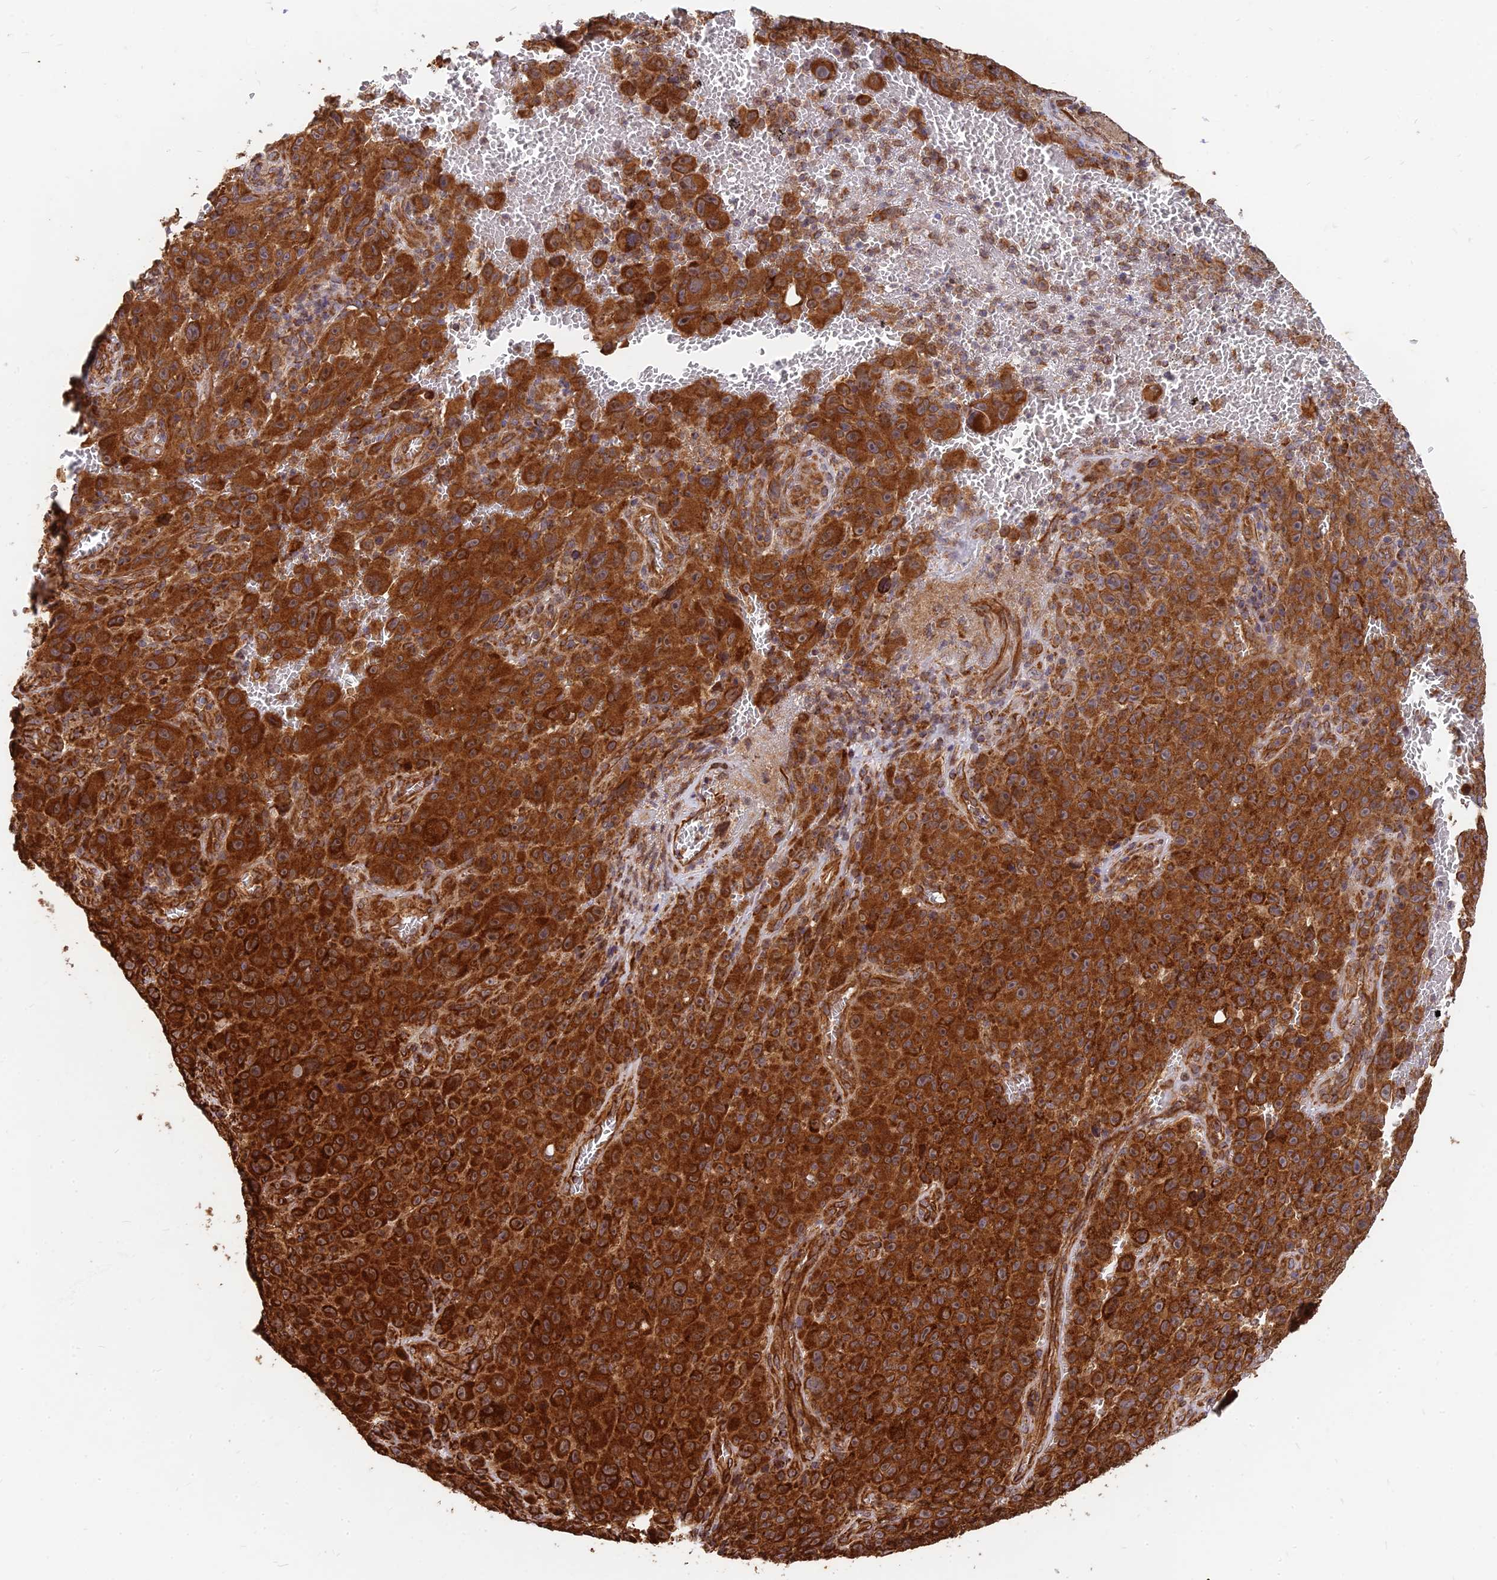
{"staining": {"intensity": "strong", "quantity": ">75%", "location": "cytoplasmic/membranous,nuclear"}, "tissue": "melanoma", "cell_type": "Tumor cells", "image_type": "cancer", "snomed": [{"axis": "morphology", "description": "Malignant melanoma, NOS"}, {"axis": "topography", "description": "Skin"}], "caption": "A high-resolution micrograph shows immunohistochemistry (IHC) staining of malignant melanoma, which demonstrates strong cytoplasmic/membranous and nuclear positivity in approximately >75% of tumor cells. The staining was performed using DAB (3,3'-diaminobenzidine), with brown indicating positive protein expression. Nuclei are stained blue with hematoxylin.", "gene": "DSTYK", "patient": {"sex": "female", "age": 82}}